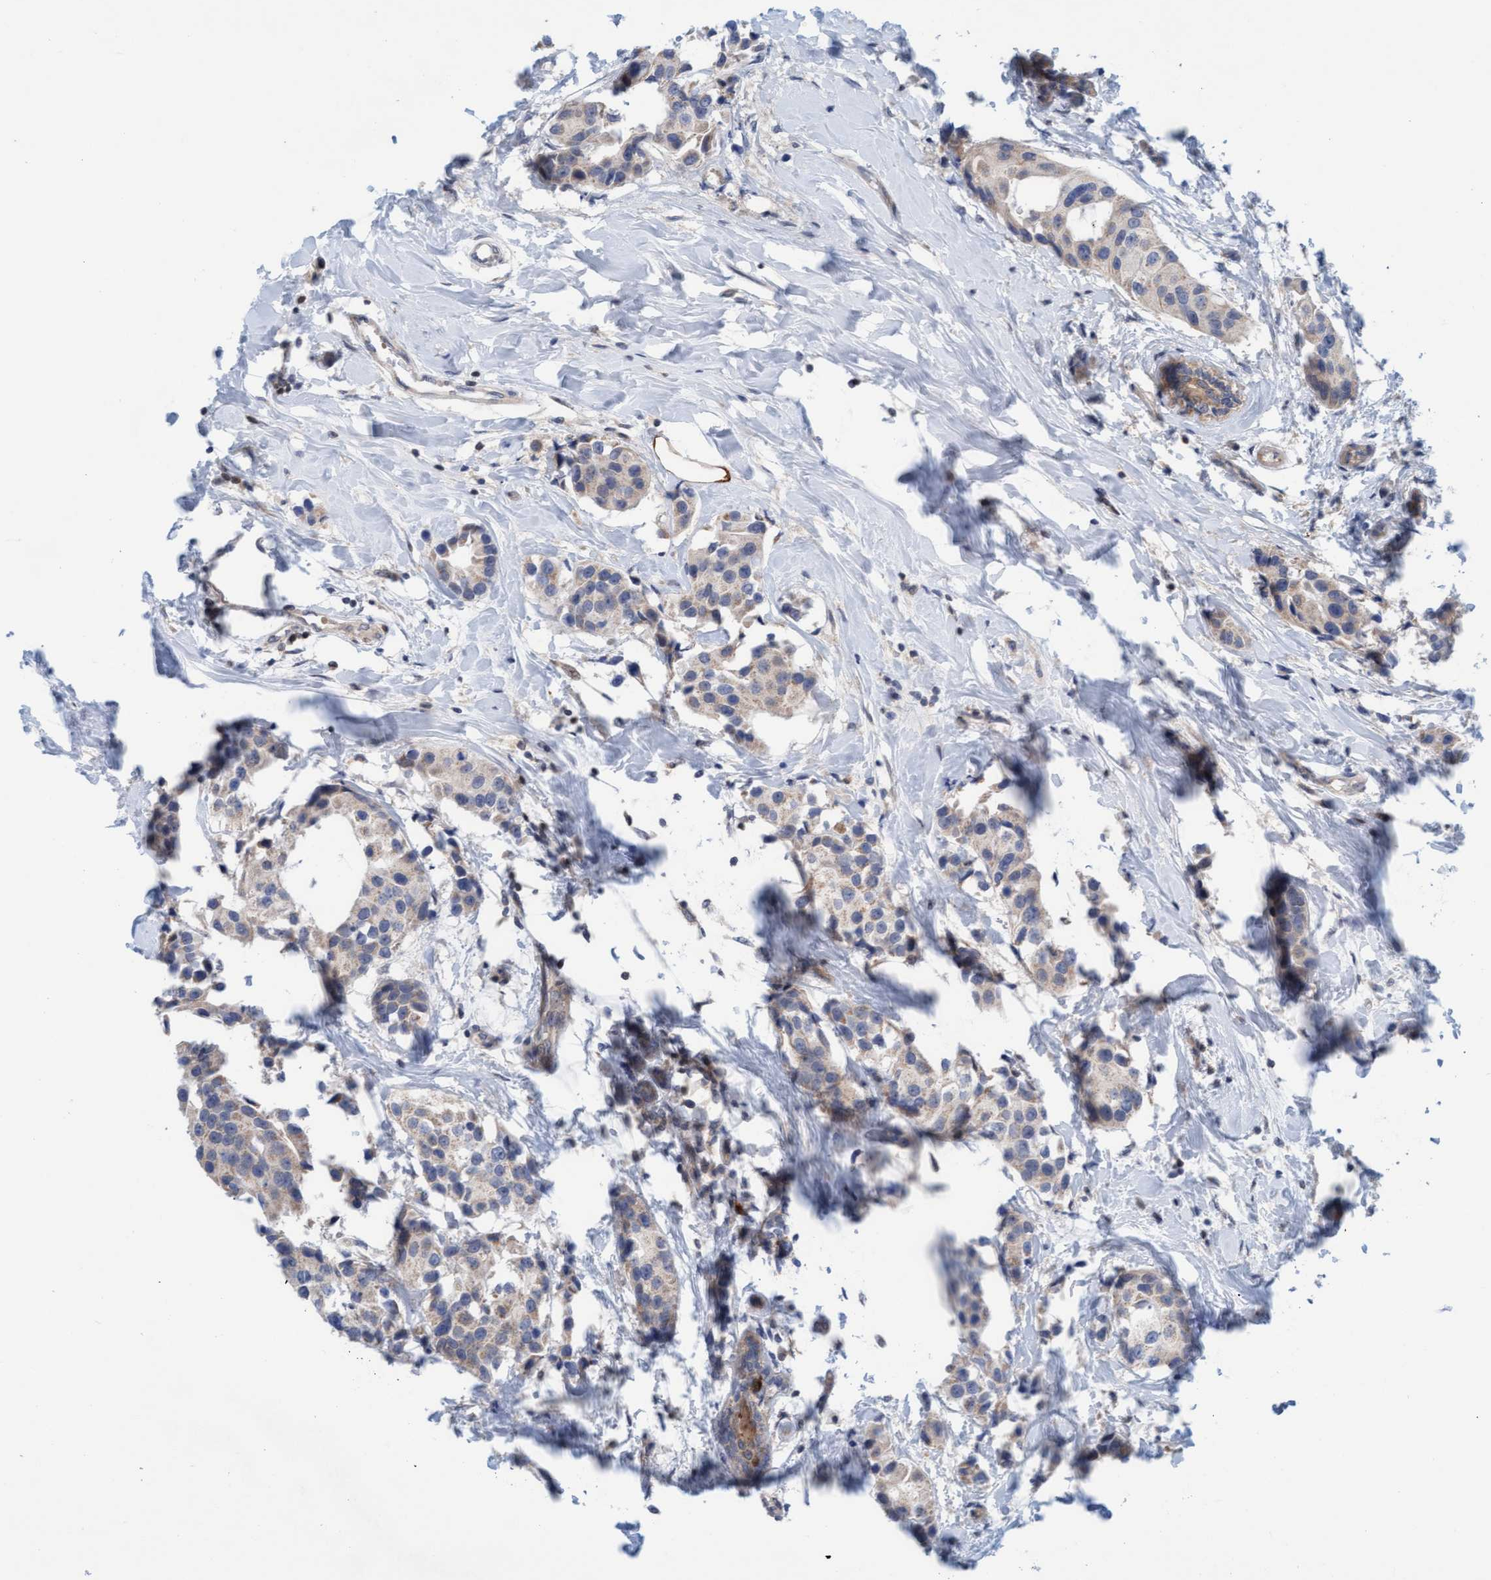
{"staining": {"intensity": "negative", "quantity": "none", "location": "none"}, "tissue": "breast cancer", "cell_type": "Tumor cells", "image_type": "cancer", "snomed": [{"axis": "morphology", "description": "Normal tissue, NOS"}, {"axis": "morphology", "description": "Duct carcinoma"}, {"axis": "topography", "description": "Breast"}], "caption": "A high-resolution histopathology image shows immunohistochemistry staining of breast infiltrating ductal carcinoma, which shows no significant positivity in tumor cells.", "gene": "KLHL25", "patient": {"sex": "female", "age": 39}}